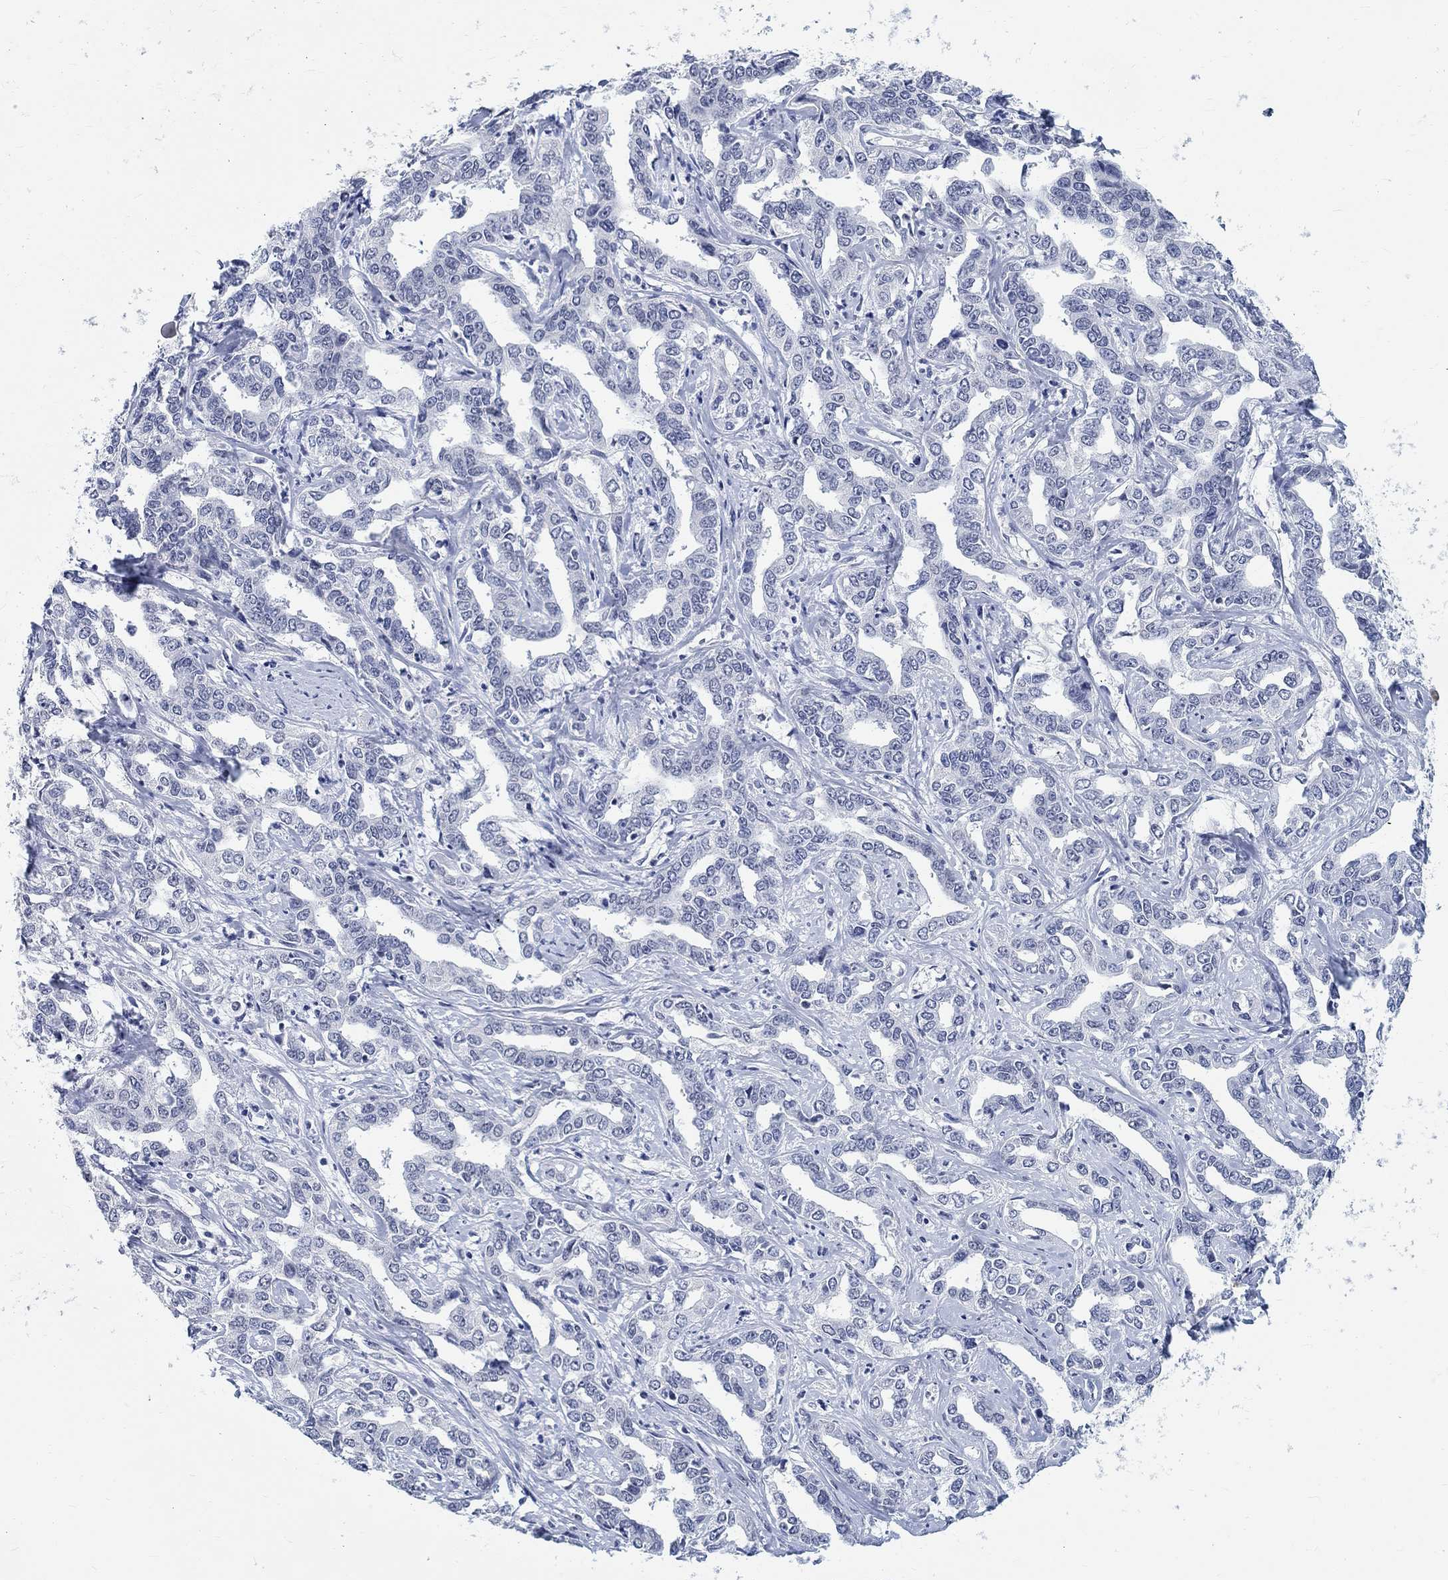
{"staining": {"intensity": "negative", "quantity": "none", "location": "none"}, "tissue": "liver cancer", "cell_type": "Tumor cells", "image_type": "cancer", "snomed": [{"axis": "morphology", "description": "Cholangiocarcinoma"}, {"axis": "topography", "description": "Liver"}], "caption": "Liver cancer was stained to show a protein in brown. There is no significant positivity in tumor cells.", "gene": "ANKS1B", "patient": {"sex": "male", "age": 59}}